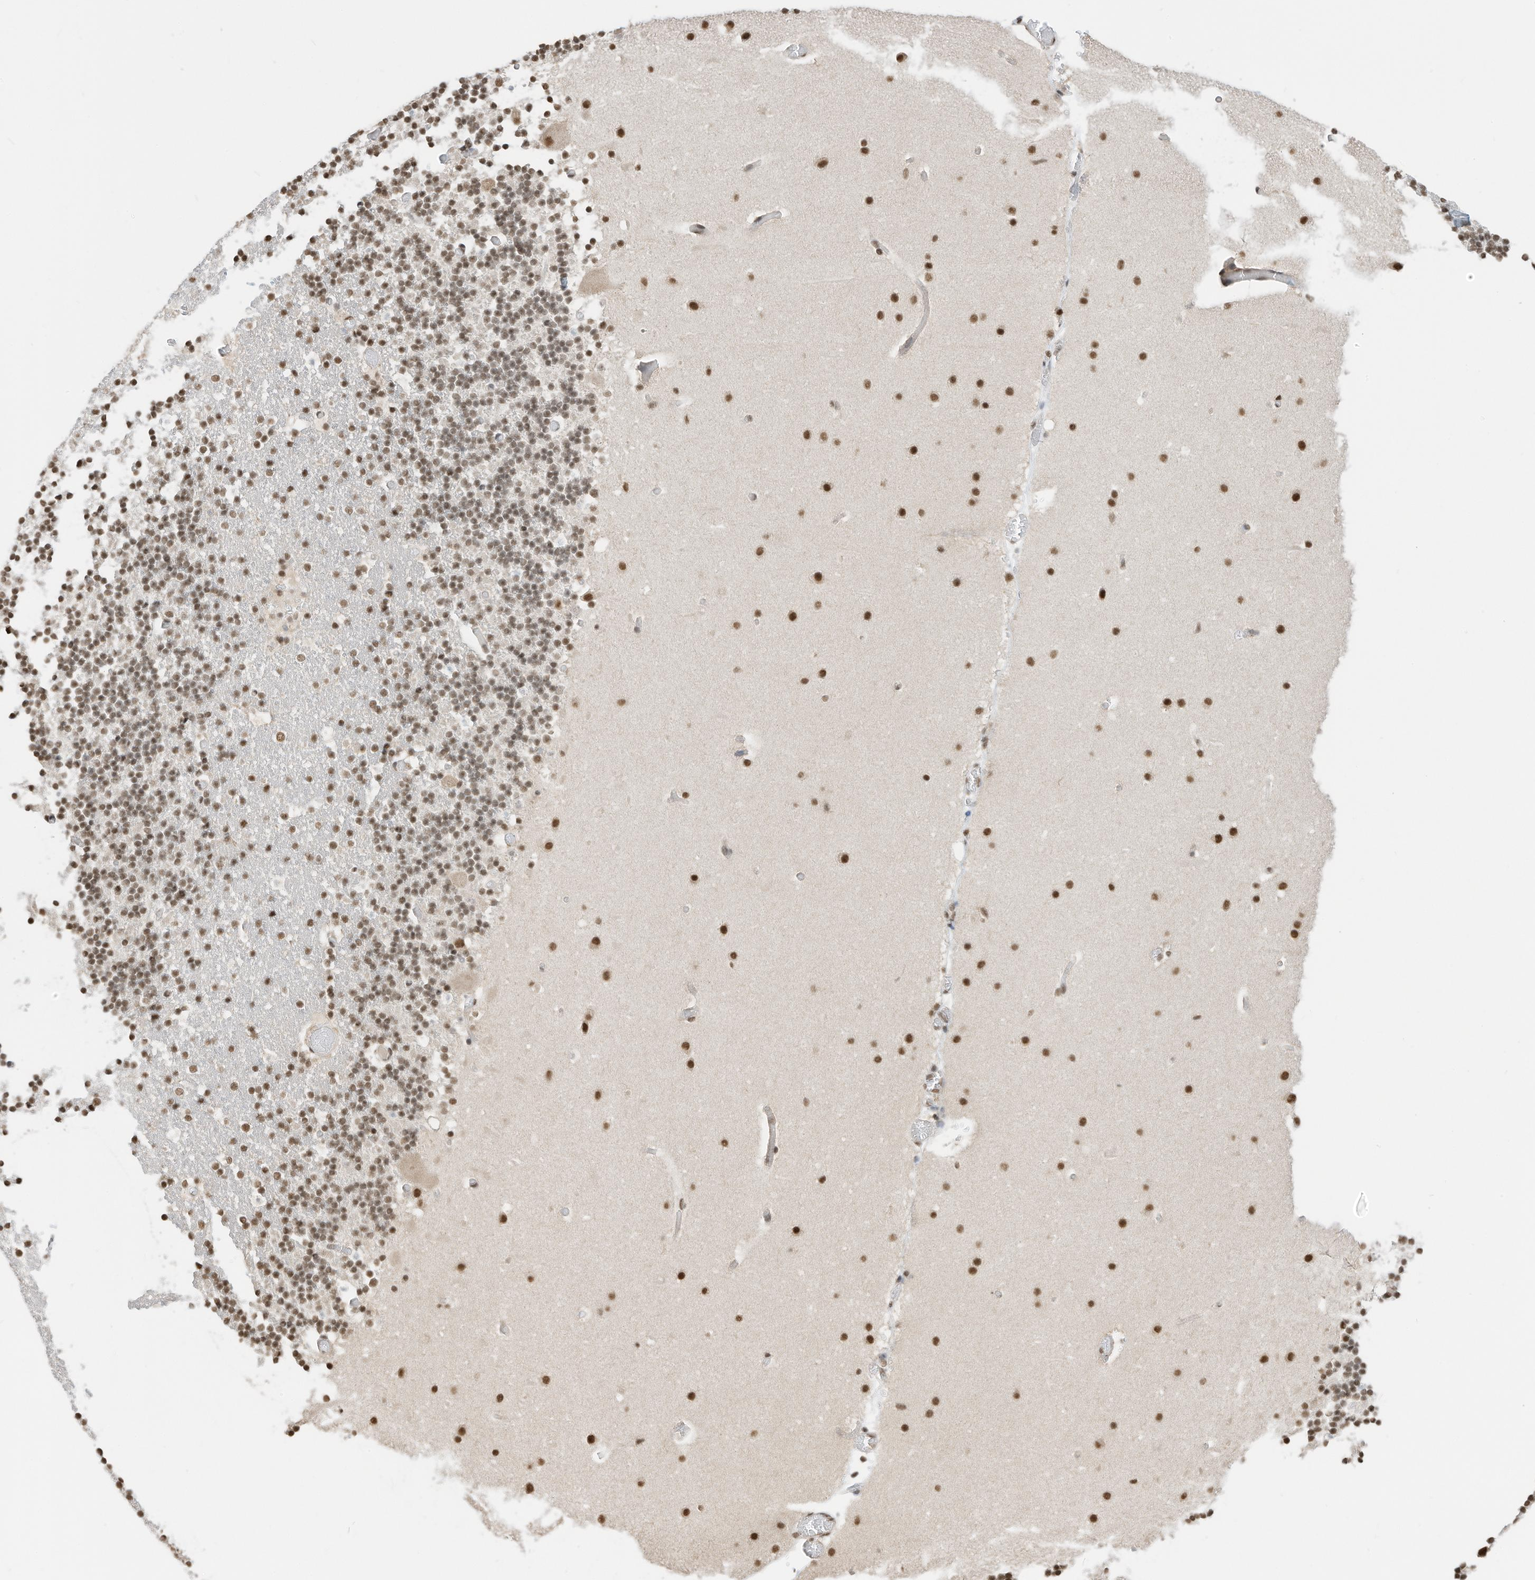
{"staining": {"intensity": "moderate", "quantity": "25%-75%", "location": "nuclear"}, "tissue": "cerebellum", "cell_type": "Cells in granular layer", "image_type": "normal", "snomed": [{"axis": "morphology", "description": "Normal tissue, NOS"}, {"axis": "topography", "description": "Cerebellum"}], "caption": "Immunohistochemistry (IHC) (DAB (3,3'-diaminobenzidine)) staining of normal cerebellum demonstrates moderate nuclear protein staining in approximately 25%-75% of cells in granular layer.", "gene": "ZNF195", "patient": {"sex": "male", "age": 57}}